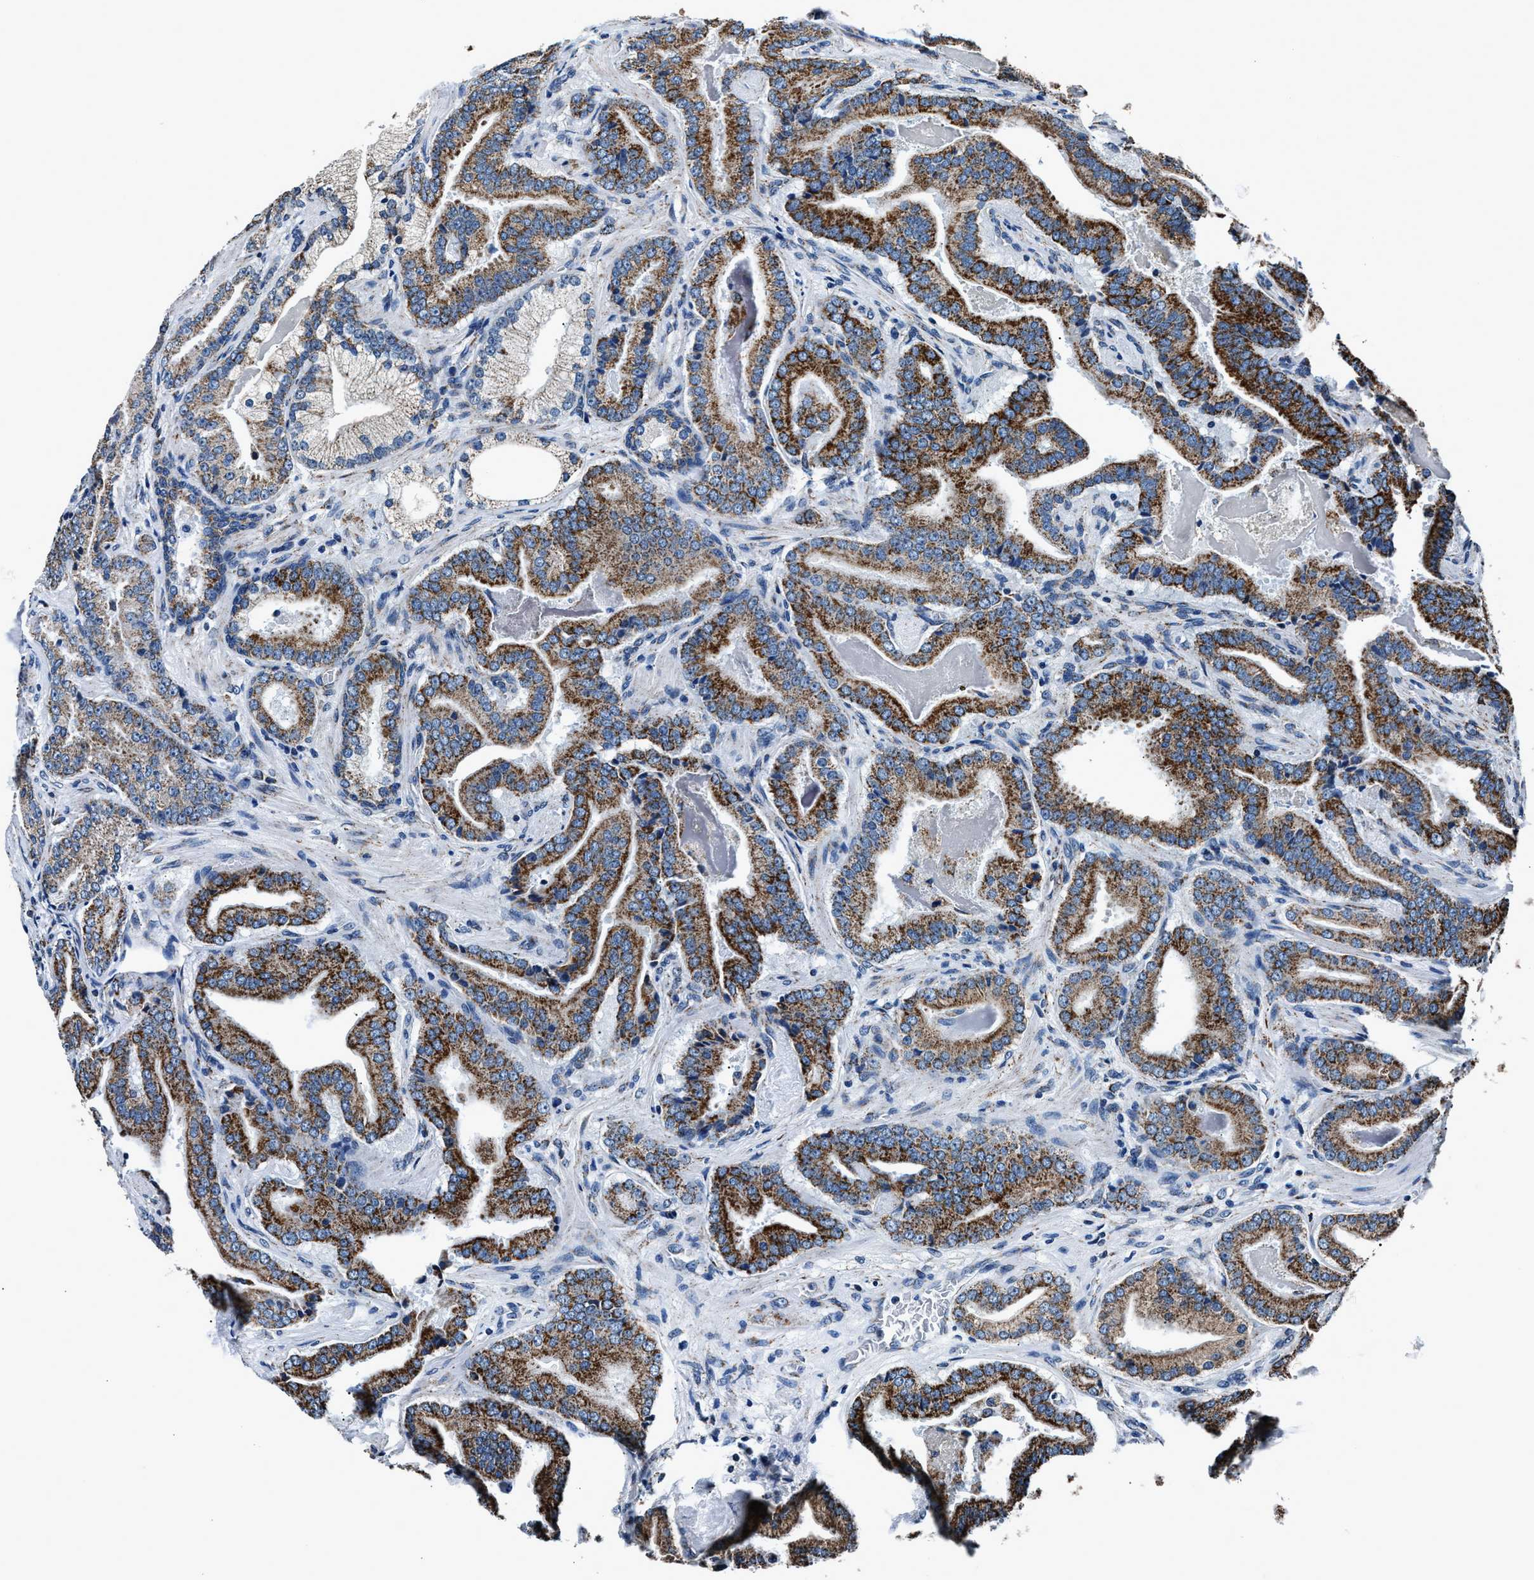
{"staining": {"intensity": "strong", "quantity": ">75%", "location": "cytoplasmic/membranous"}, "tissue": "prostate cancer", "cell_type": "Tumor cells", "image_type": "cancer", "snomed": [{"axis": "morphology", "description": "Adenocarcinoma, Low grade"}, {"axis": "topography", "description": "Prostate"}], "caption": "An IHC image of neoplastic tissue is shown. Protein staining in brown shows strong cytoplasmic/membranous positivity in prostate cancer within tumor cells.", "gene": "HIBADH", "patient": {"sex": "male", "age": 51}}